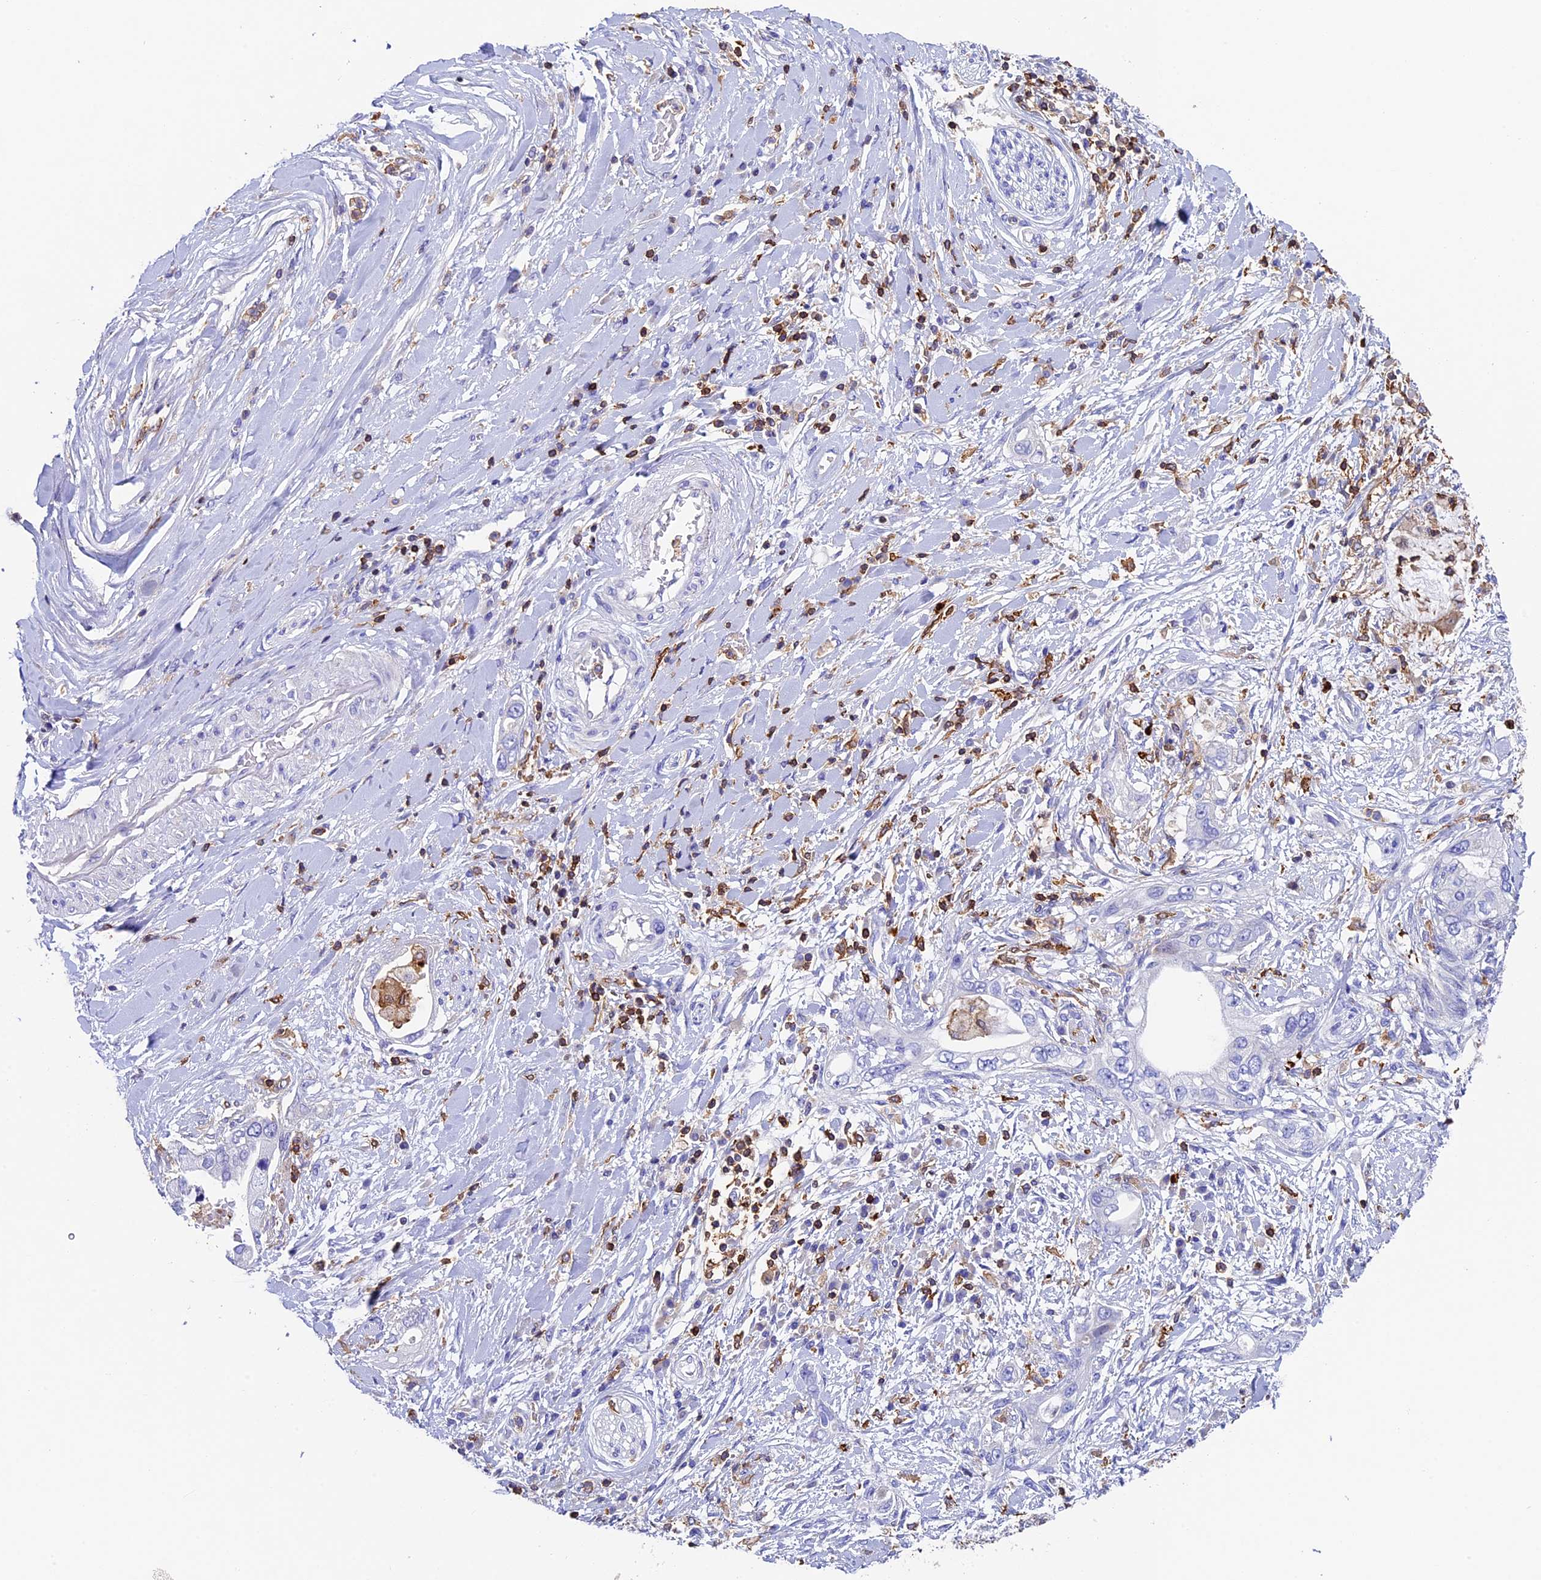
{"staining": {"intensity": "negative", "quantity": "none", "location": "none"}, "tissue": "pancreatic cancer", "cell_type": "Tumor cells", "image_type": "cancer", "snomed": [{"axis": "morphology", "description": "Inflammation, NOS"}, {"axis": "morphology", "description": "Adenocarcinoma, NOS"}, {"axis": "topography", "description": "Pancreas"}], "caption": "Immunohistochemistry (IHC) of human pancreatic adenocarcinoma demonstrates no positivity in tumor cells.", "gene": "ADAT1", "patient": {"sex": "female", "age": 56}}